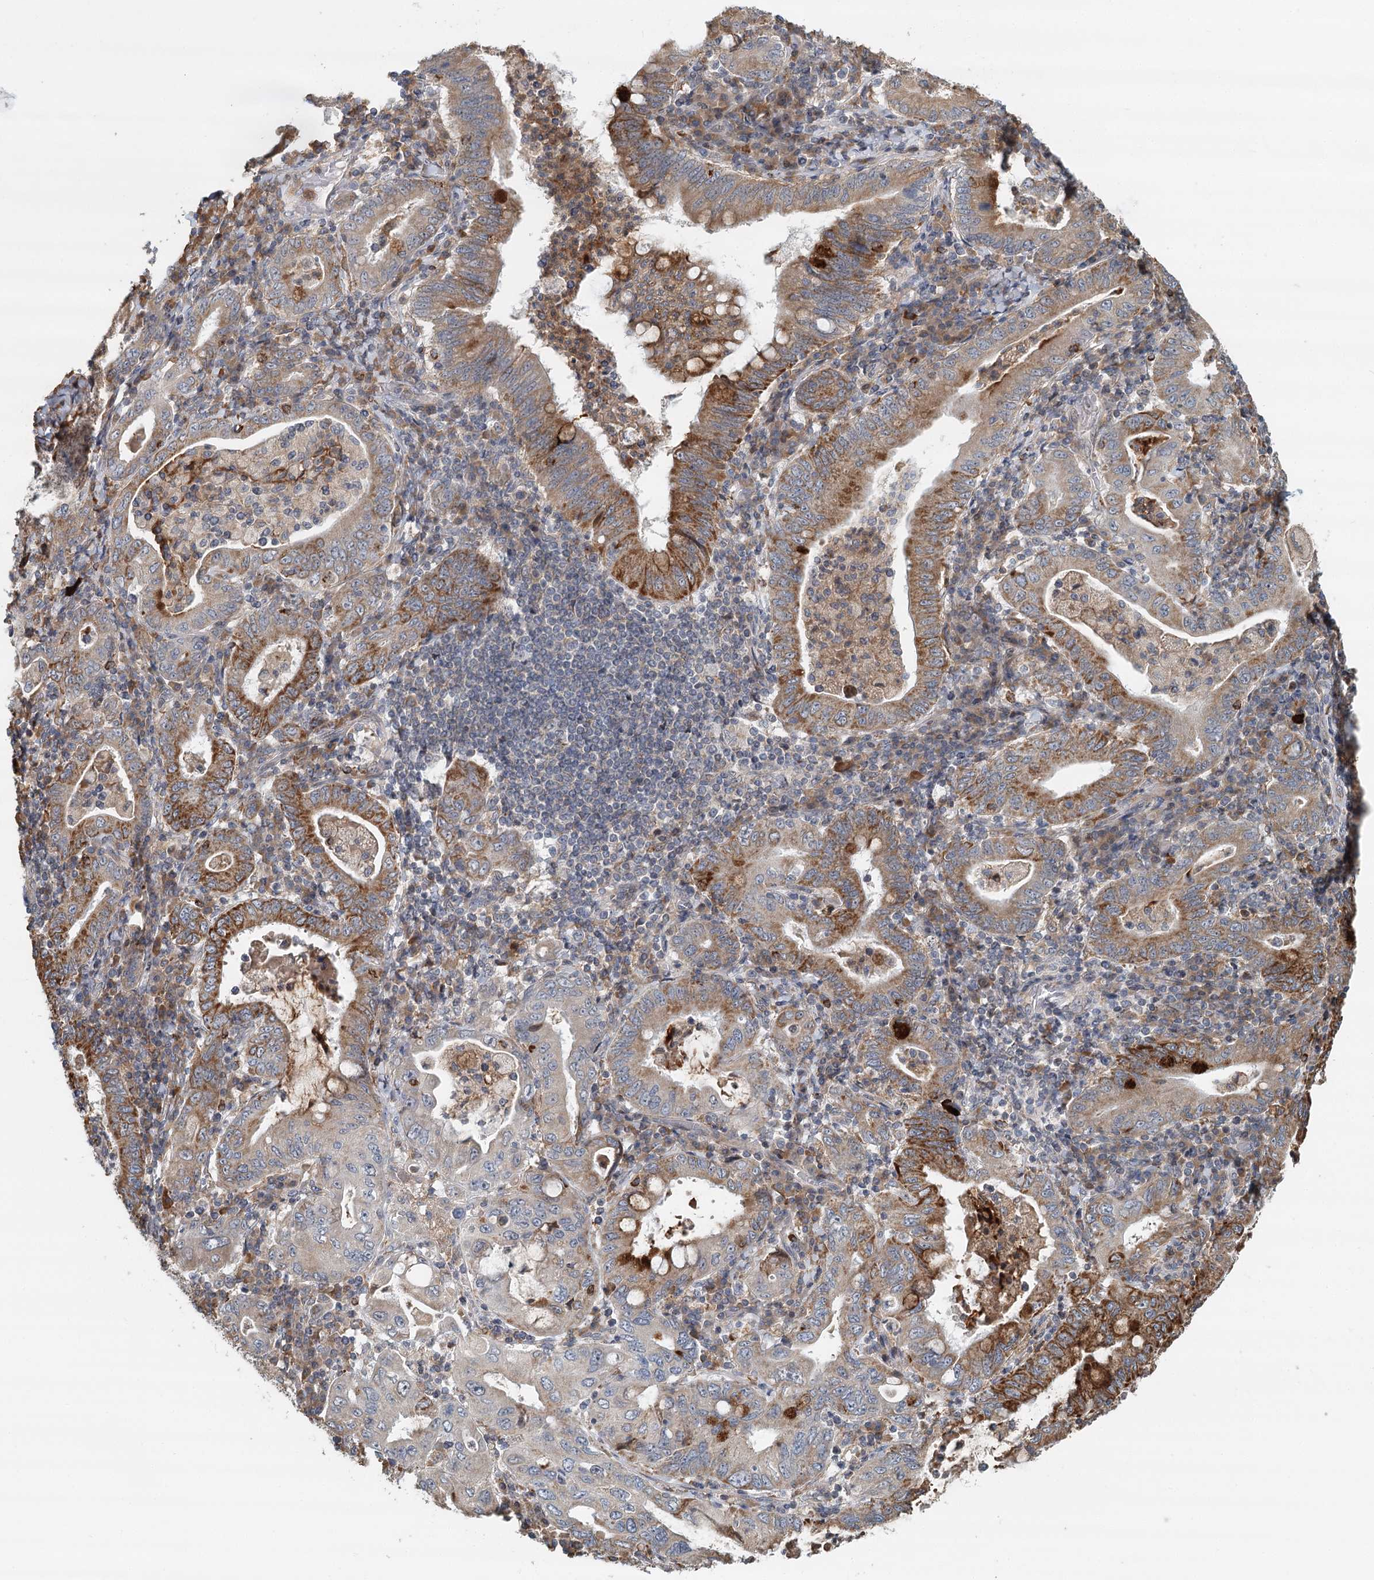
{"staining": {"intensity": "moderate", "quantity": "25%-75%", "location": "cytoplasmic/membranous"}, "tissue": "stomach cancer", "cell_type": "Tumor cells", "image_type": "cancer", "snomed": [{"axis": "morphology", "description": "Normal tissue, NOS"}, {"axis": "morphology", "description": "Adenocarcinoma, NOS"}, {"axis": "topography", "description": "Esophagus"}, {"axis": "topography", "description": "Stomach, upper"}, {"axis": "topography", "description": "Peripheral nerve tissue"}], "caption": "Immunohistochemistry (IHC) (DAB) staining of stomach cancer (adenocarcinoma) exhibits moderate cytoplasmic/membranous protein positivity in approximately 25%-75% of tumor cells.", "gene": "RNF111", "patient": {"sex": "male", "age": 62}}